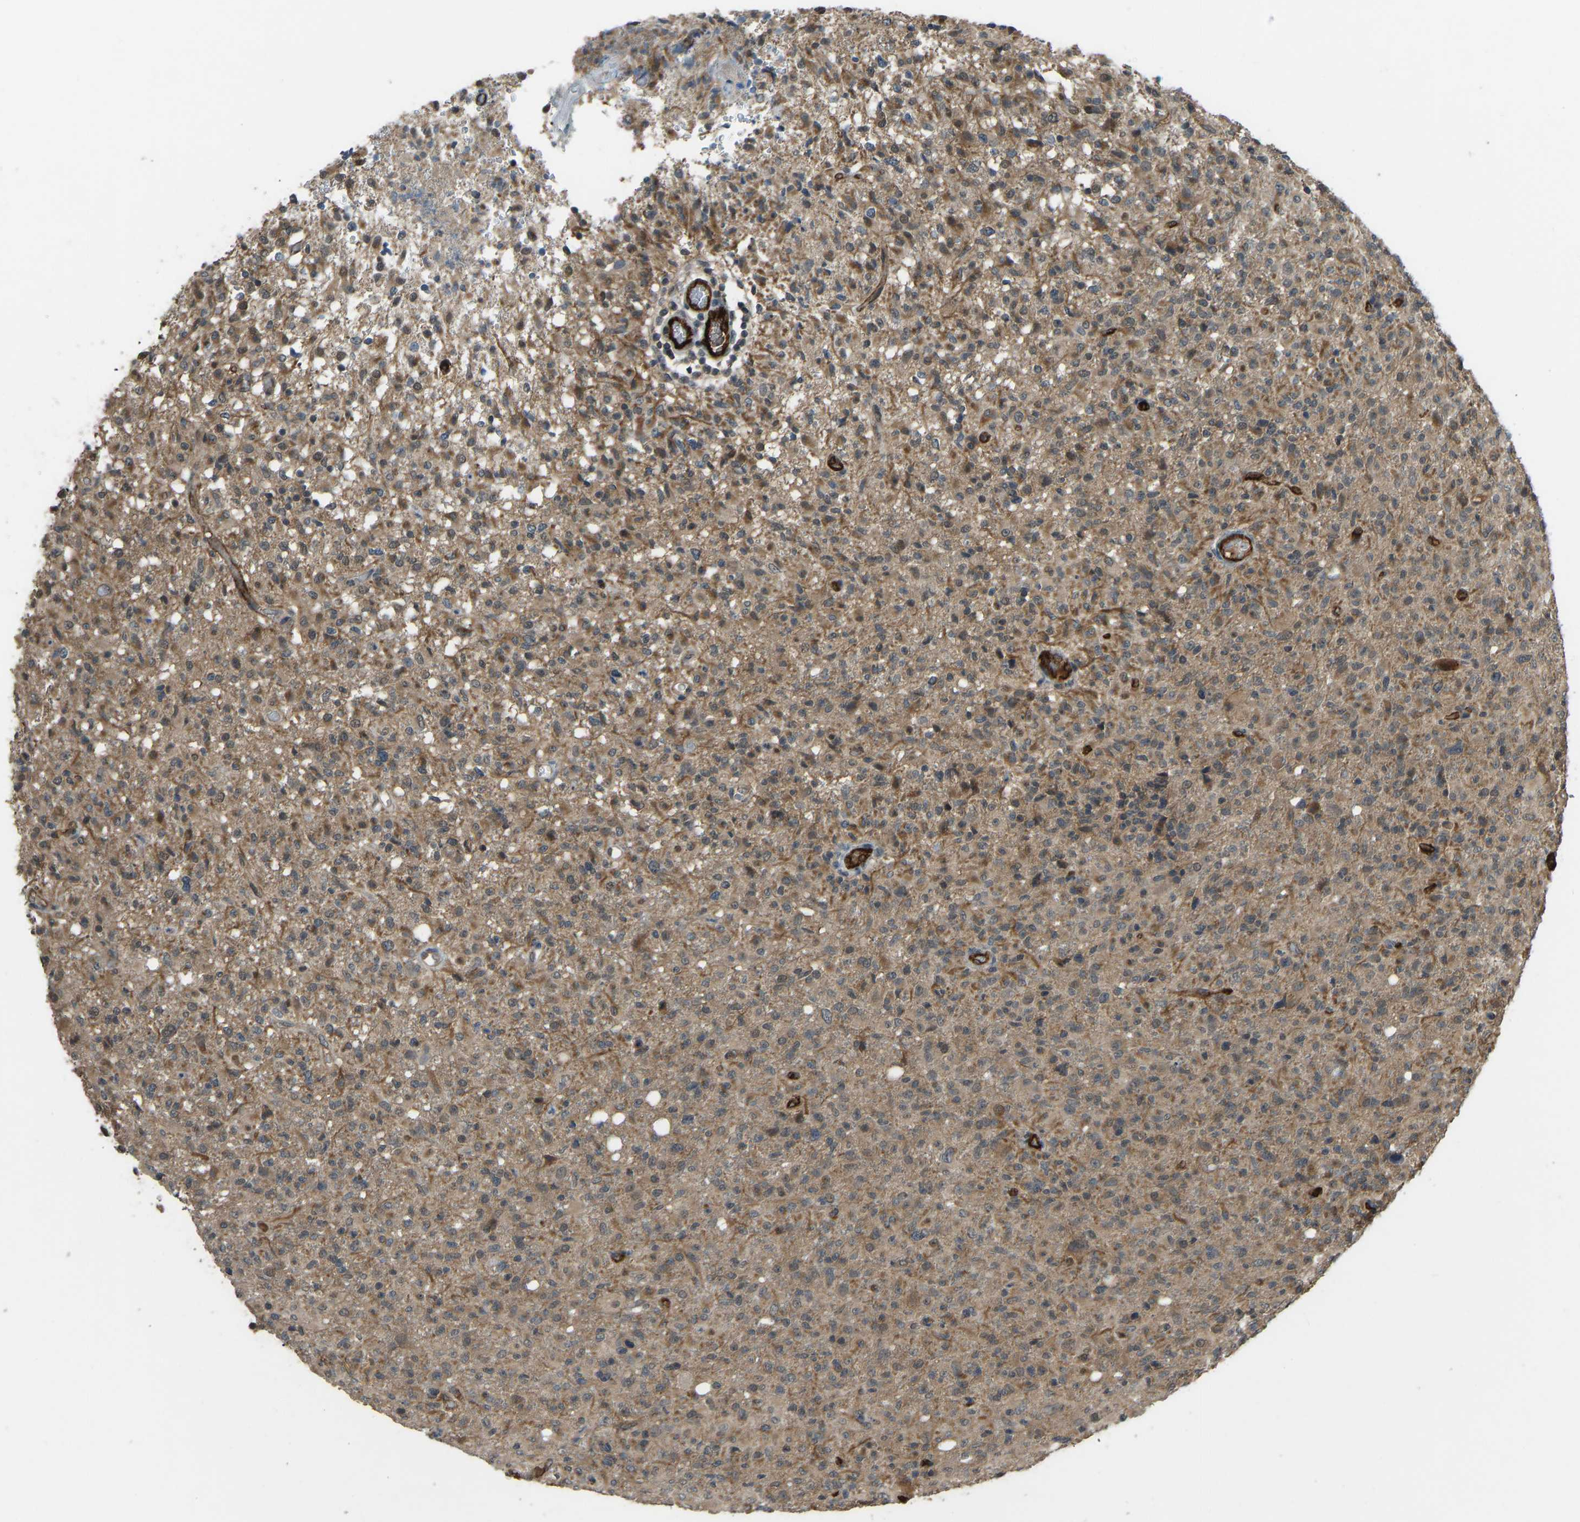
{"staining": {"intensity": "moderate", "quantity": ">75%", "location": "cytoplasmic/membranous"}, "tissue": "glioma", "cell_type": "Tumor cells", "image_type": "cancer", "snomed": [{"axis": "morphology", "description": "Glioma, malignant, High grade"}, {"axis": "topography", "description": "Brain"}], "caption": "Immunohistochemistry (IHC) (DAB (3,3'-diaminobenzidine)) staining of malignant glioma (high-grade) reveals moderate cytoplasmic/membranous protein positivity in approximately >75% of tumor cells.", "gene": "CCT8", "patient": {"sex": "female", "age": 57}}